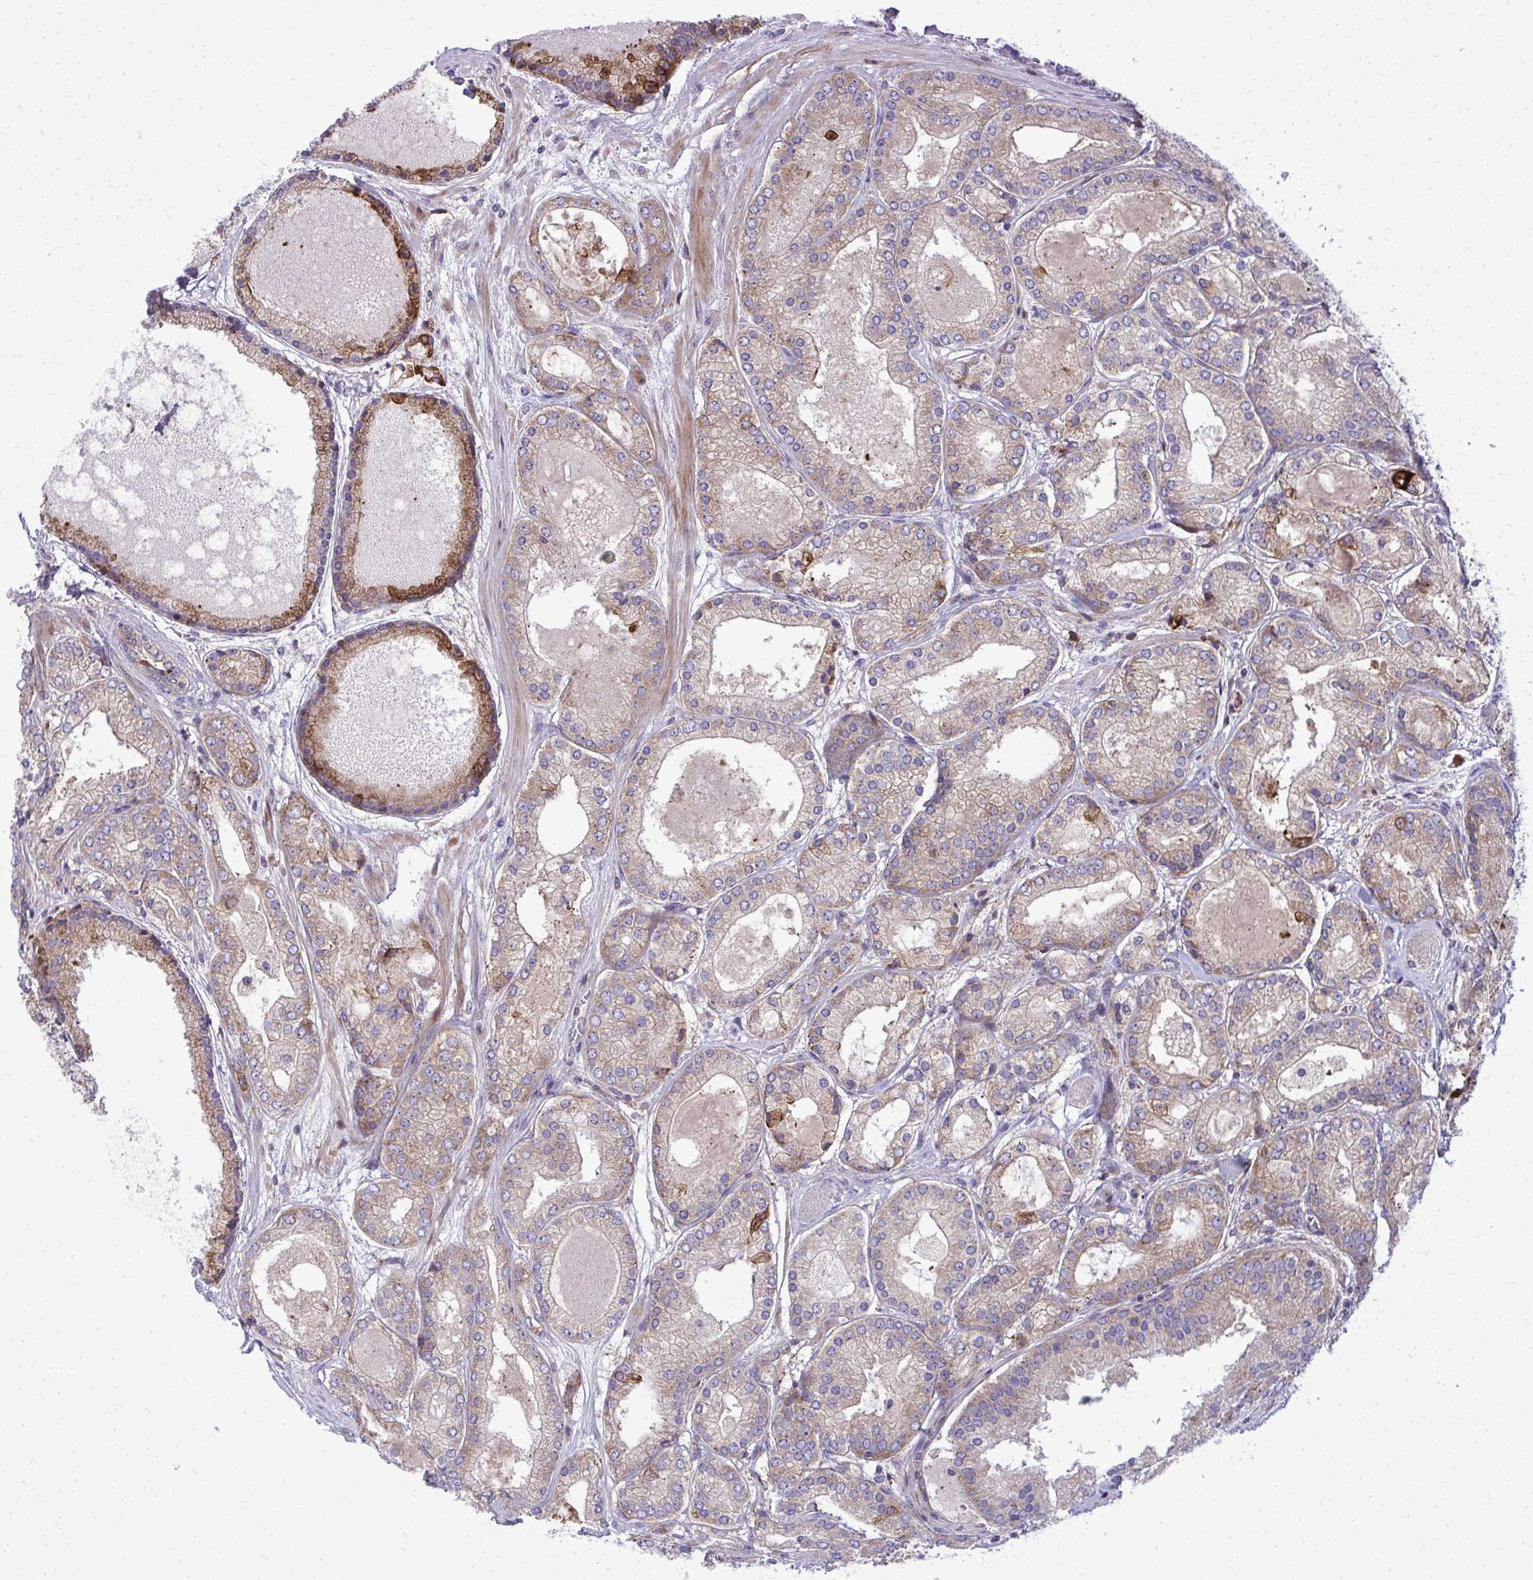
{"staining": {"intensity": "strong", "quantity": "<25%", "location": "cytoplasmic/membranous"}, "tissue": "prostate cancer", "cell_type": "Tumor cells", "image_type": "cancer", "snomed": [{"axis": "morphology", "description": "Adenocarcinoma, High grade"}, {"axis": "topography", "description": "Prostate"}], "caption": "Tumor cells demonstrate medium levels of strong cytoplasmic/membranous positivity in about <25% of cells in prostate adenocarcinoma (high-grade).", "gene": "GFPT2", "patient": {"sex": "male", "age": 67}}